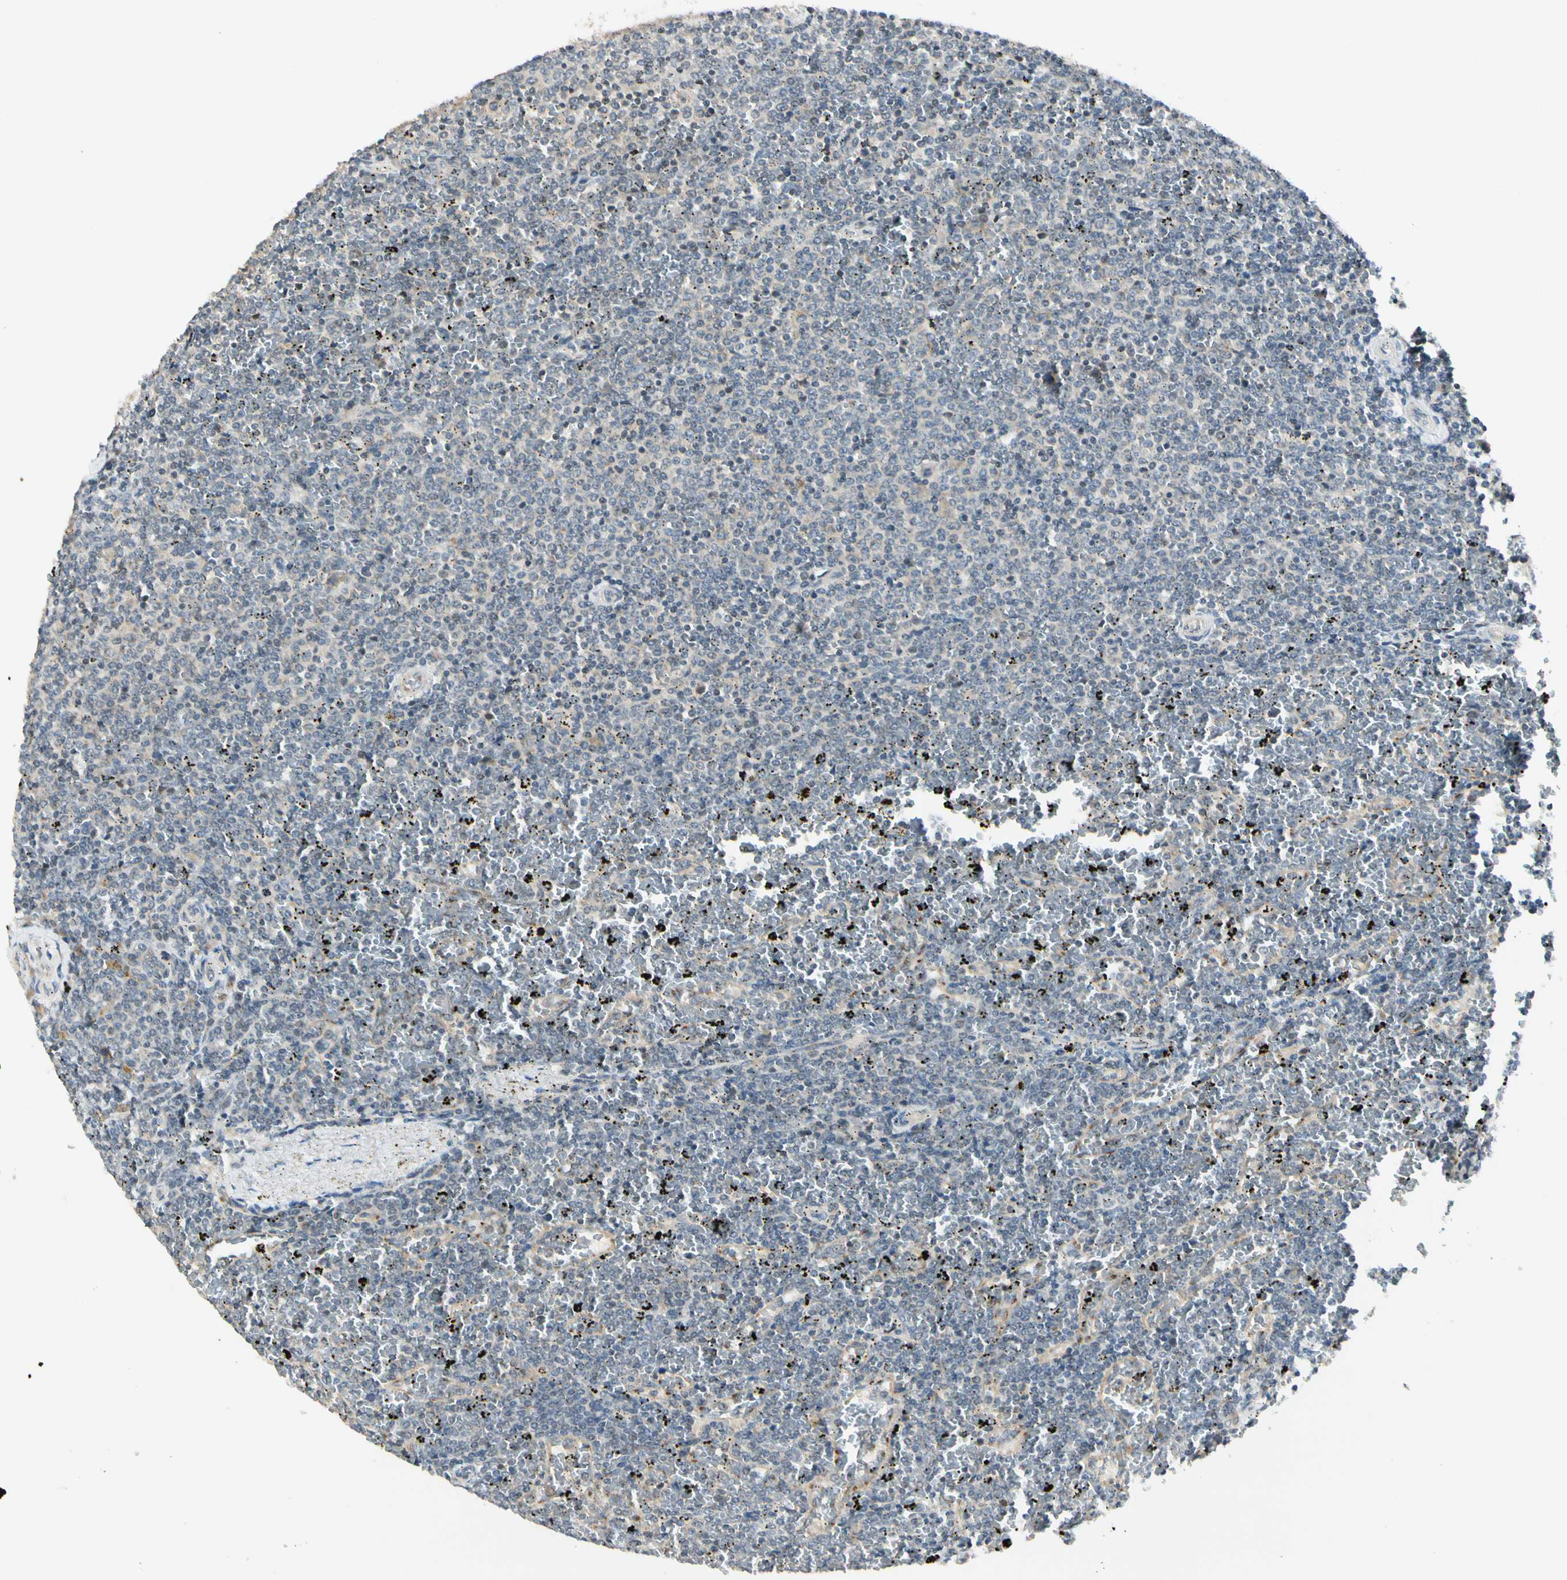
{"staining": {"intensity": "negative", "quantity": "none", "location": "none"}, "tissue": "lymphoma", "cell_type": "Tumor cells", "image_type": "cancer", "snomed": [{"axis": "morphology", "description": "Malignant lymphoma, non-Hodgkin's type, Low grade"}, {"axis": "topography", "description": "Spleen"}], "caption": "Tumor cells show no significant protein positivity in low-grade malignant lymphoma, non-Hodgkin's type.", "gene": "RPS6KB2", "patient": {"sex": "female", "age": 77}}